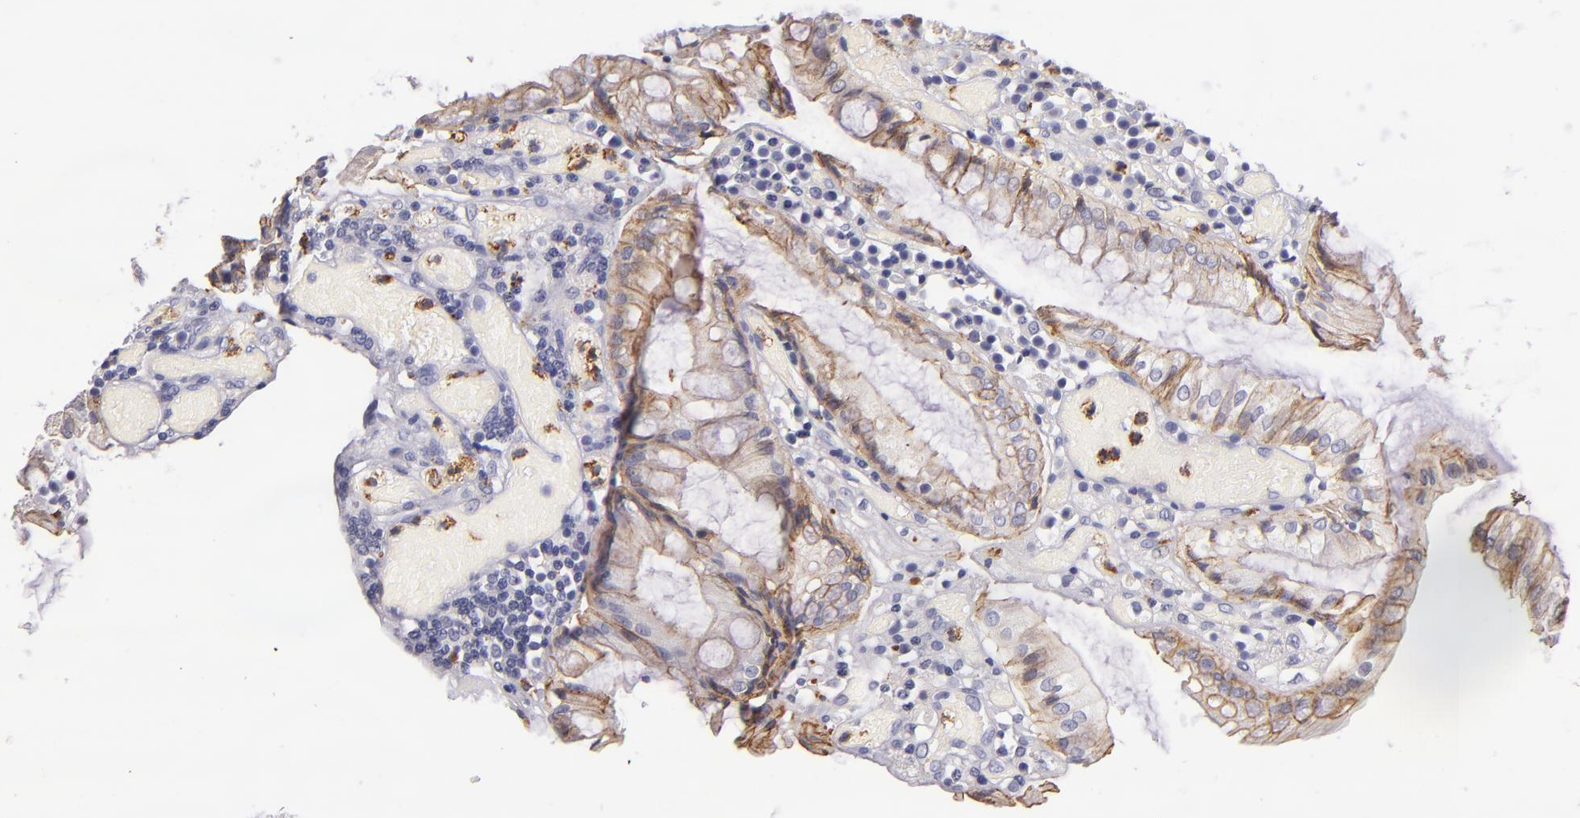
{"staining": {"intensity": "moderate", "quantity": ">75%", "location": "cytoplasmic/membranous"}, "tissue": "colorectal cancer", "cell_type": "Tumor cells", "image_type": "cancer", "snomed": [{"axis": "morphology", "description": "Adenocarcinoma, NOS"}, {"axis": "topography", "description": "Rectum"}], "caption": "Protein expression analysis of human colorectal cancer reveals moderate cytoplasmic/membranous positivity in about >75% of tumor cells. The staining was performed using DAB (3,3'-diaminobenzidine) to visualize the protein expression in brown, while the nuclei were stained in blue with hematoxylin (Magnification: 20x).", "gene": "CDH3", "patient": {"sex": "female", "age": 98}}